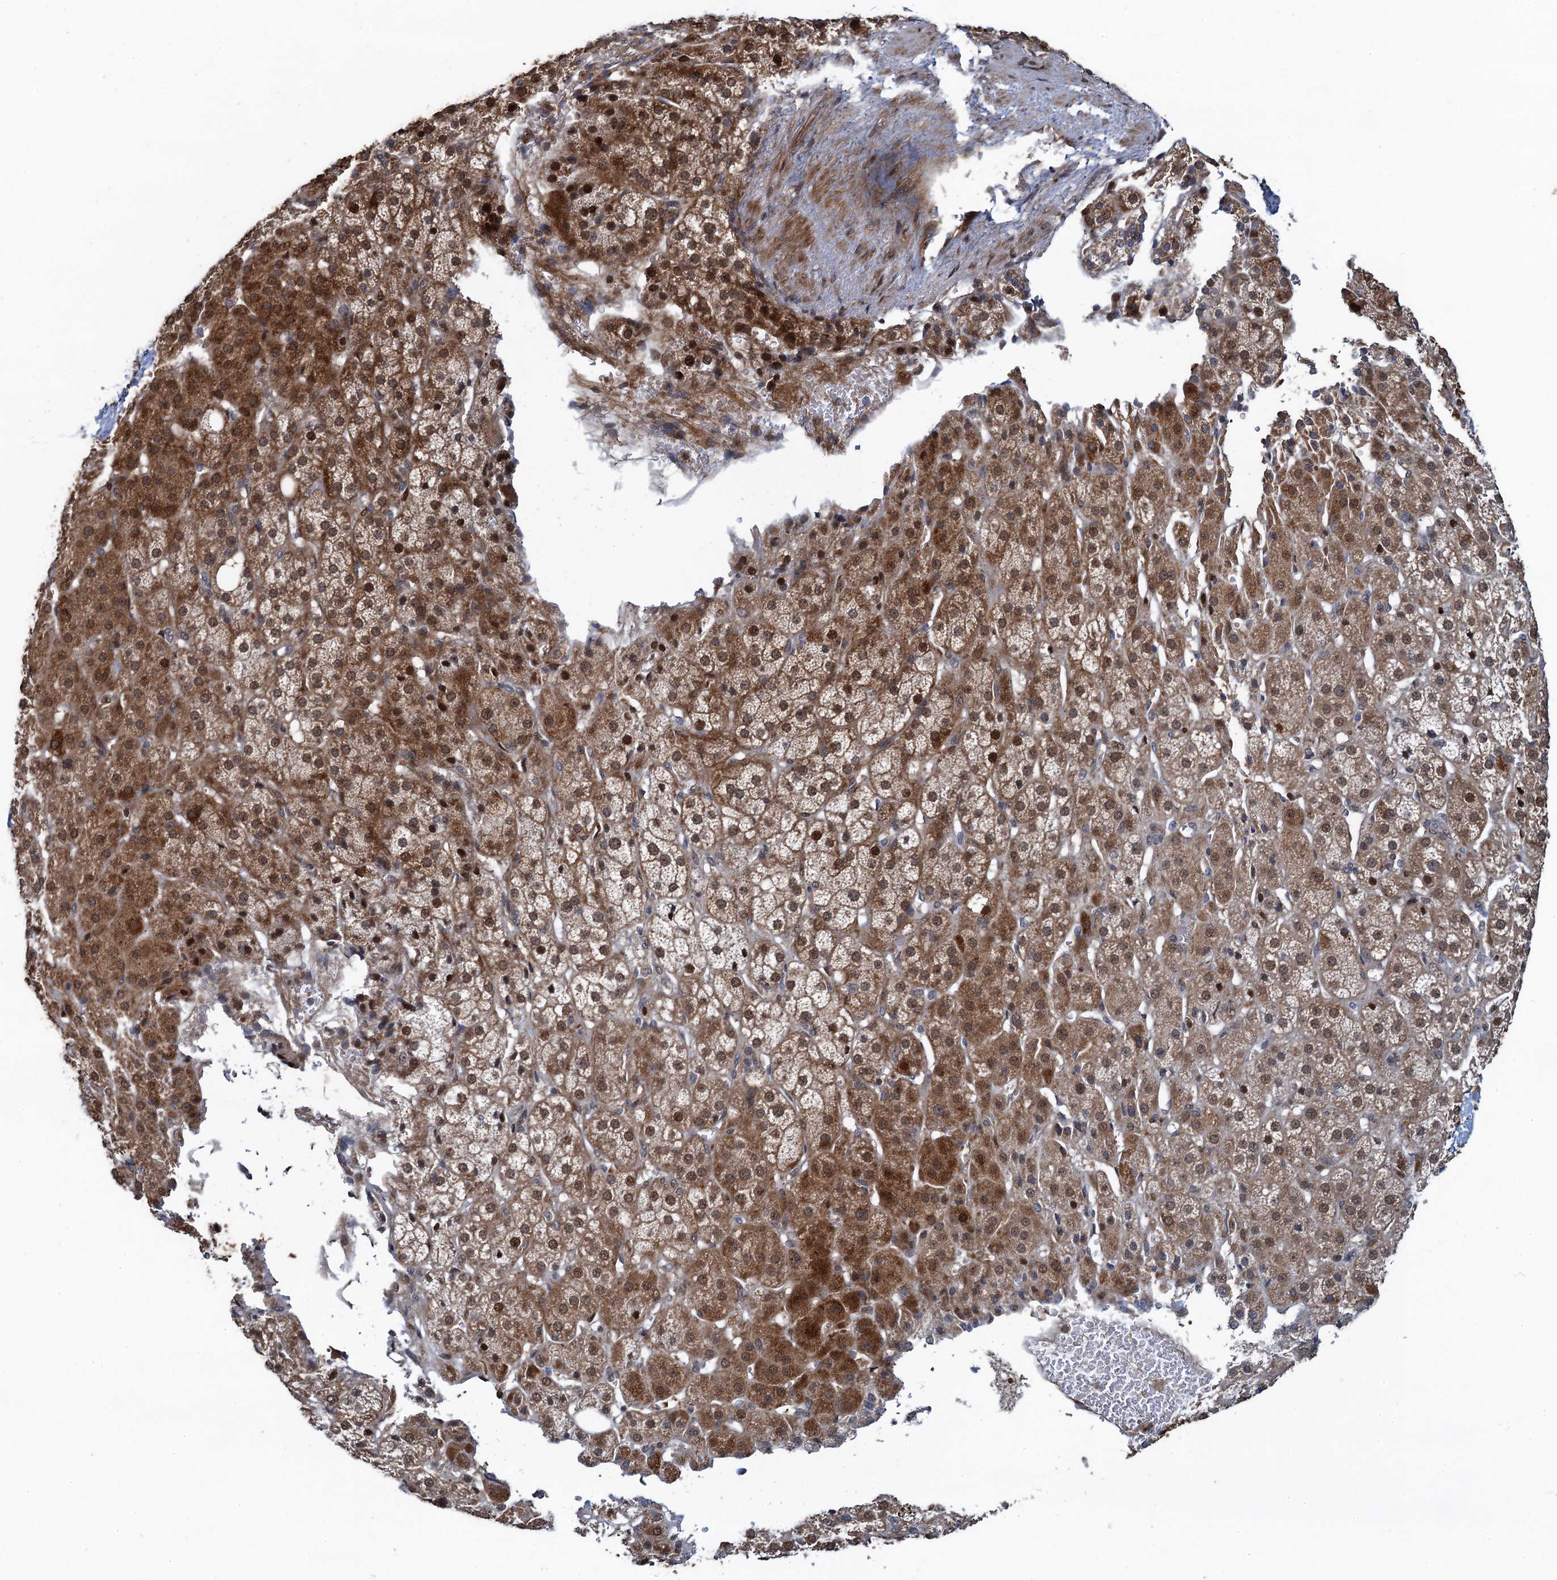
{"staining": {"intensity": "strong", "quantity": "25%-75%", "location": "cytoplasmic/membranous,nuclear"}, "tissue": "adrenal gland", "cell_type": "Glandular cells", "image_type": "normal", "snomed": [{"axis": "morphology", "description": "Normal tissue, NOS"}, {"axis": "topography", "description": "Adrenal gland"}], "caption": "Immunohistochemical staining of normal adrenal gland exhibits strong cytoplasmic/membranous,nuclear protein expression in about 25%-75% of glandular cells. (DAB = brown stain, brightfield microscopy at high magnification).", "gene": "ATOSA", "patient": {"sex": "female", "age": 57}}